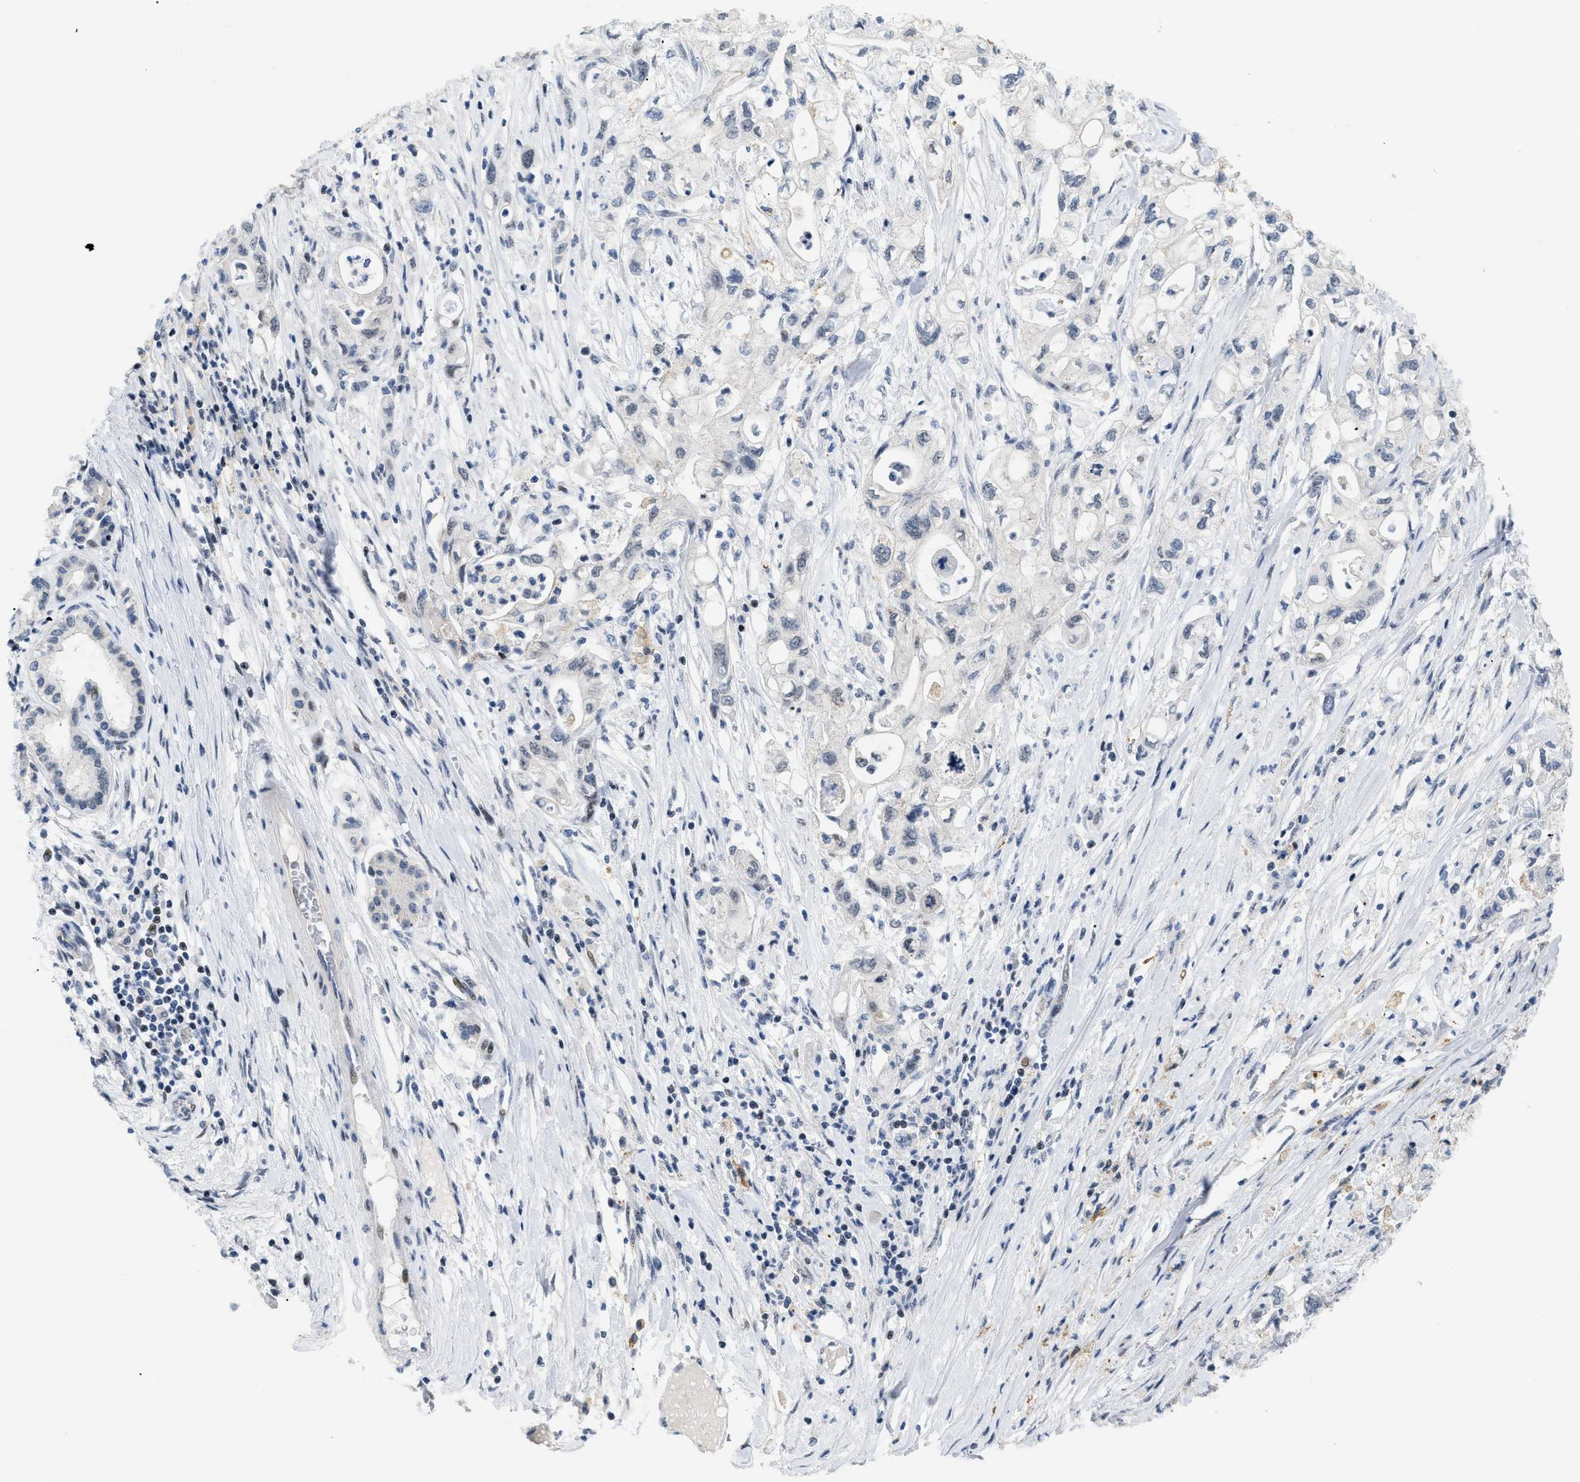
{"staining": {"intensity": "negative", "quantity": "none", "location": "none"}, "tissue": "pancreatic cancer", "cell_type": "Tumor cells", "image_type": "cancer", "snomed": [{"axis": "morphology", "description": "Adenocarcinoma, NOS"}, {"axis": "topography", "description": "Pancreas"}], "caption": "Tumor cells show no significant protein positivity in pancreatic adenocarcinoma.", "gene": "MED1", "patient": {"sex": "male", "age": 79}}